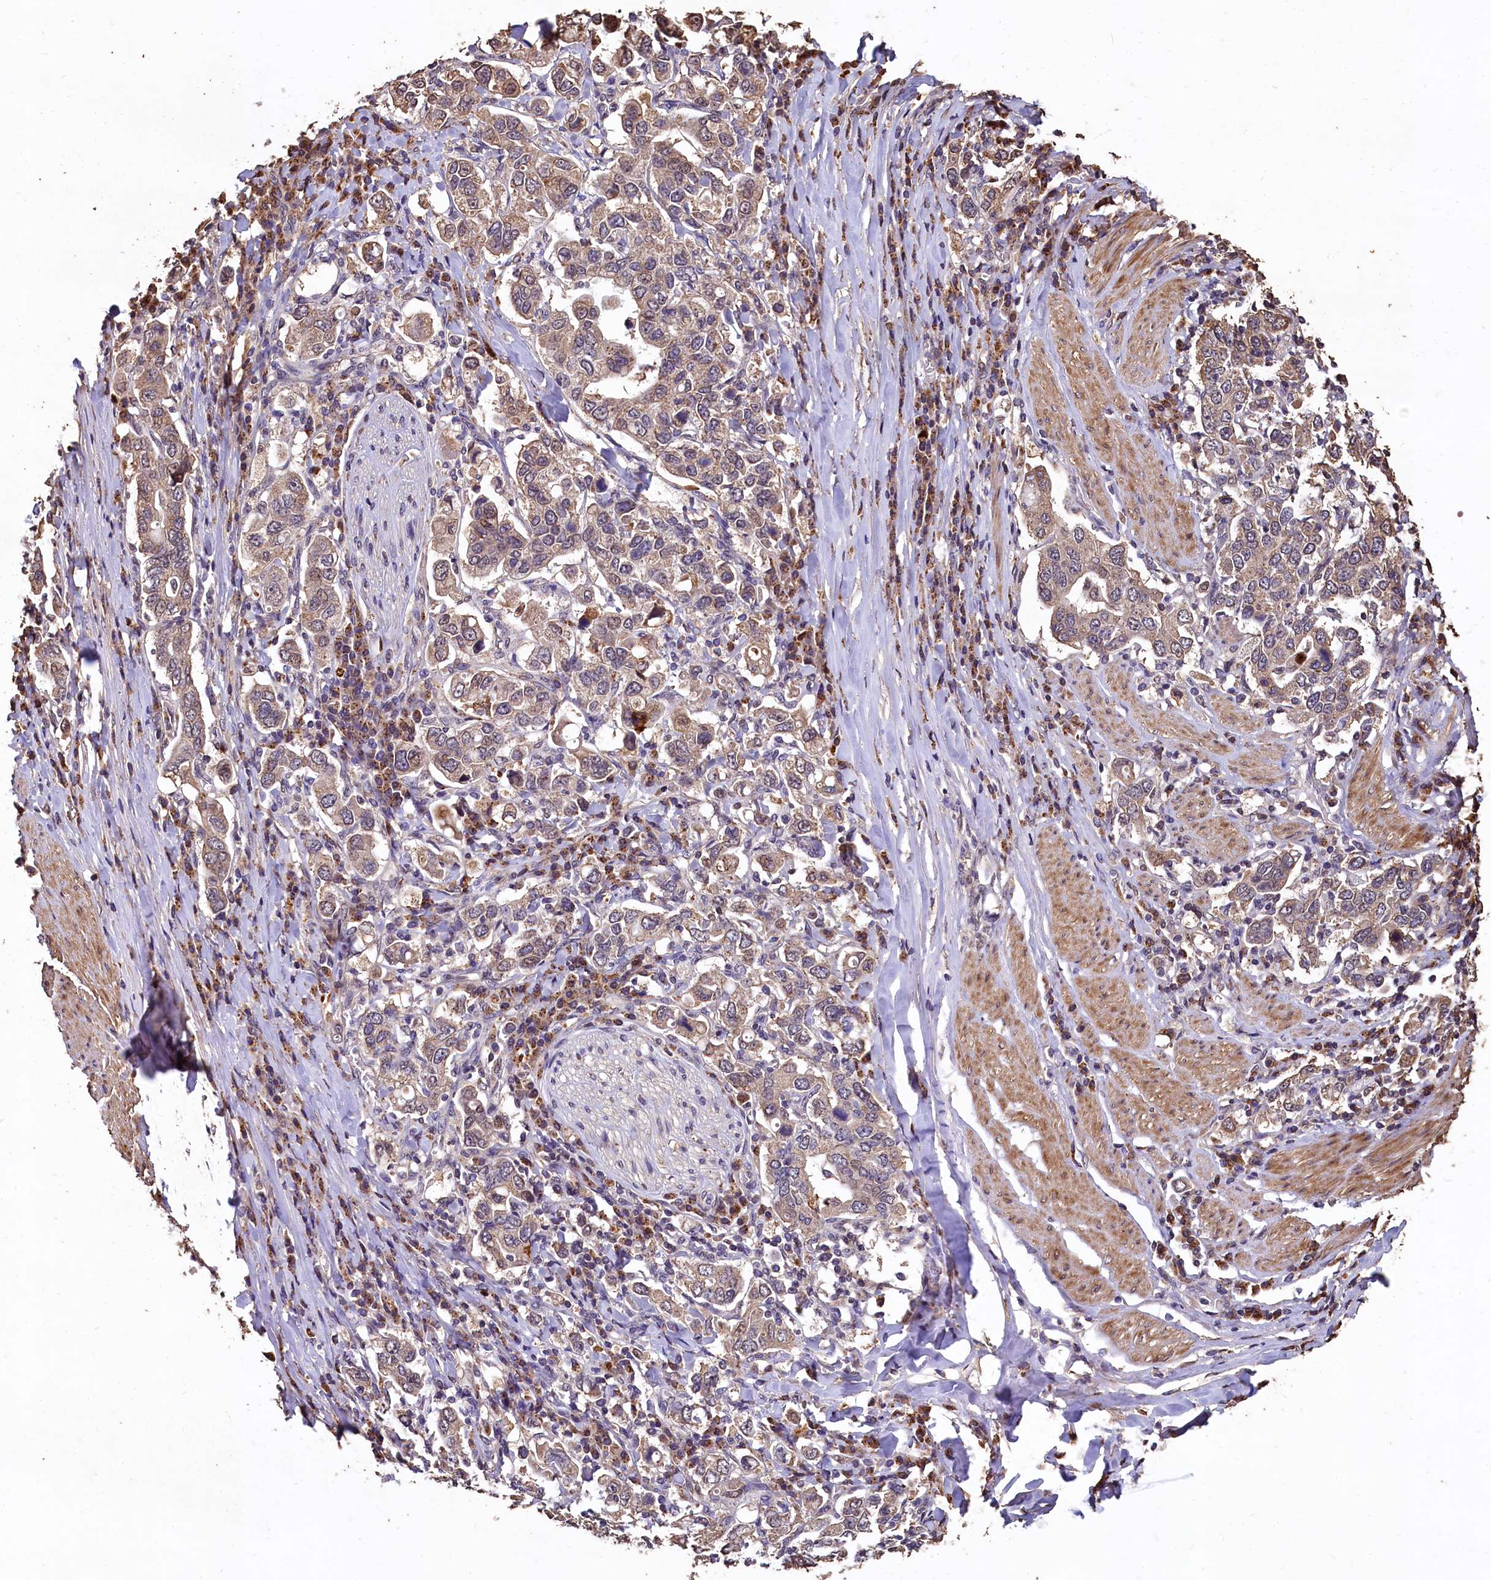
{"staining": {"intensity": "weak", "quantity": ">75%", "location": "cytoplasmic/membranous"}, "tissue": "stomach cancer", "cell_type": "Tumor cells", "image_type": "cancer", "snomed": [{"axis": "morphology", "description": "Adenocarcinoma, NOS"}, {"axis": "topography", "description": "Stomach, upper"}], "caption": "High-power microscopy captured an immunohistochemistry micrograph of stomach cancer (adenocarcinoma), revealing weak cytoplasmic/membranous expression in approximately >75% of tumor cells.", "gene": "LSM4", "patient": {"sex": "male", "age": 62}}